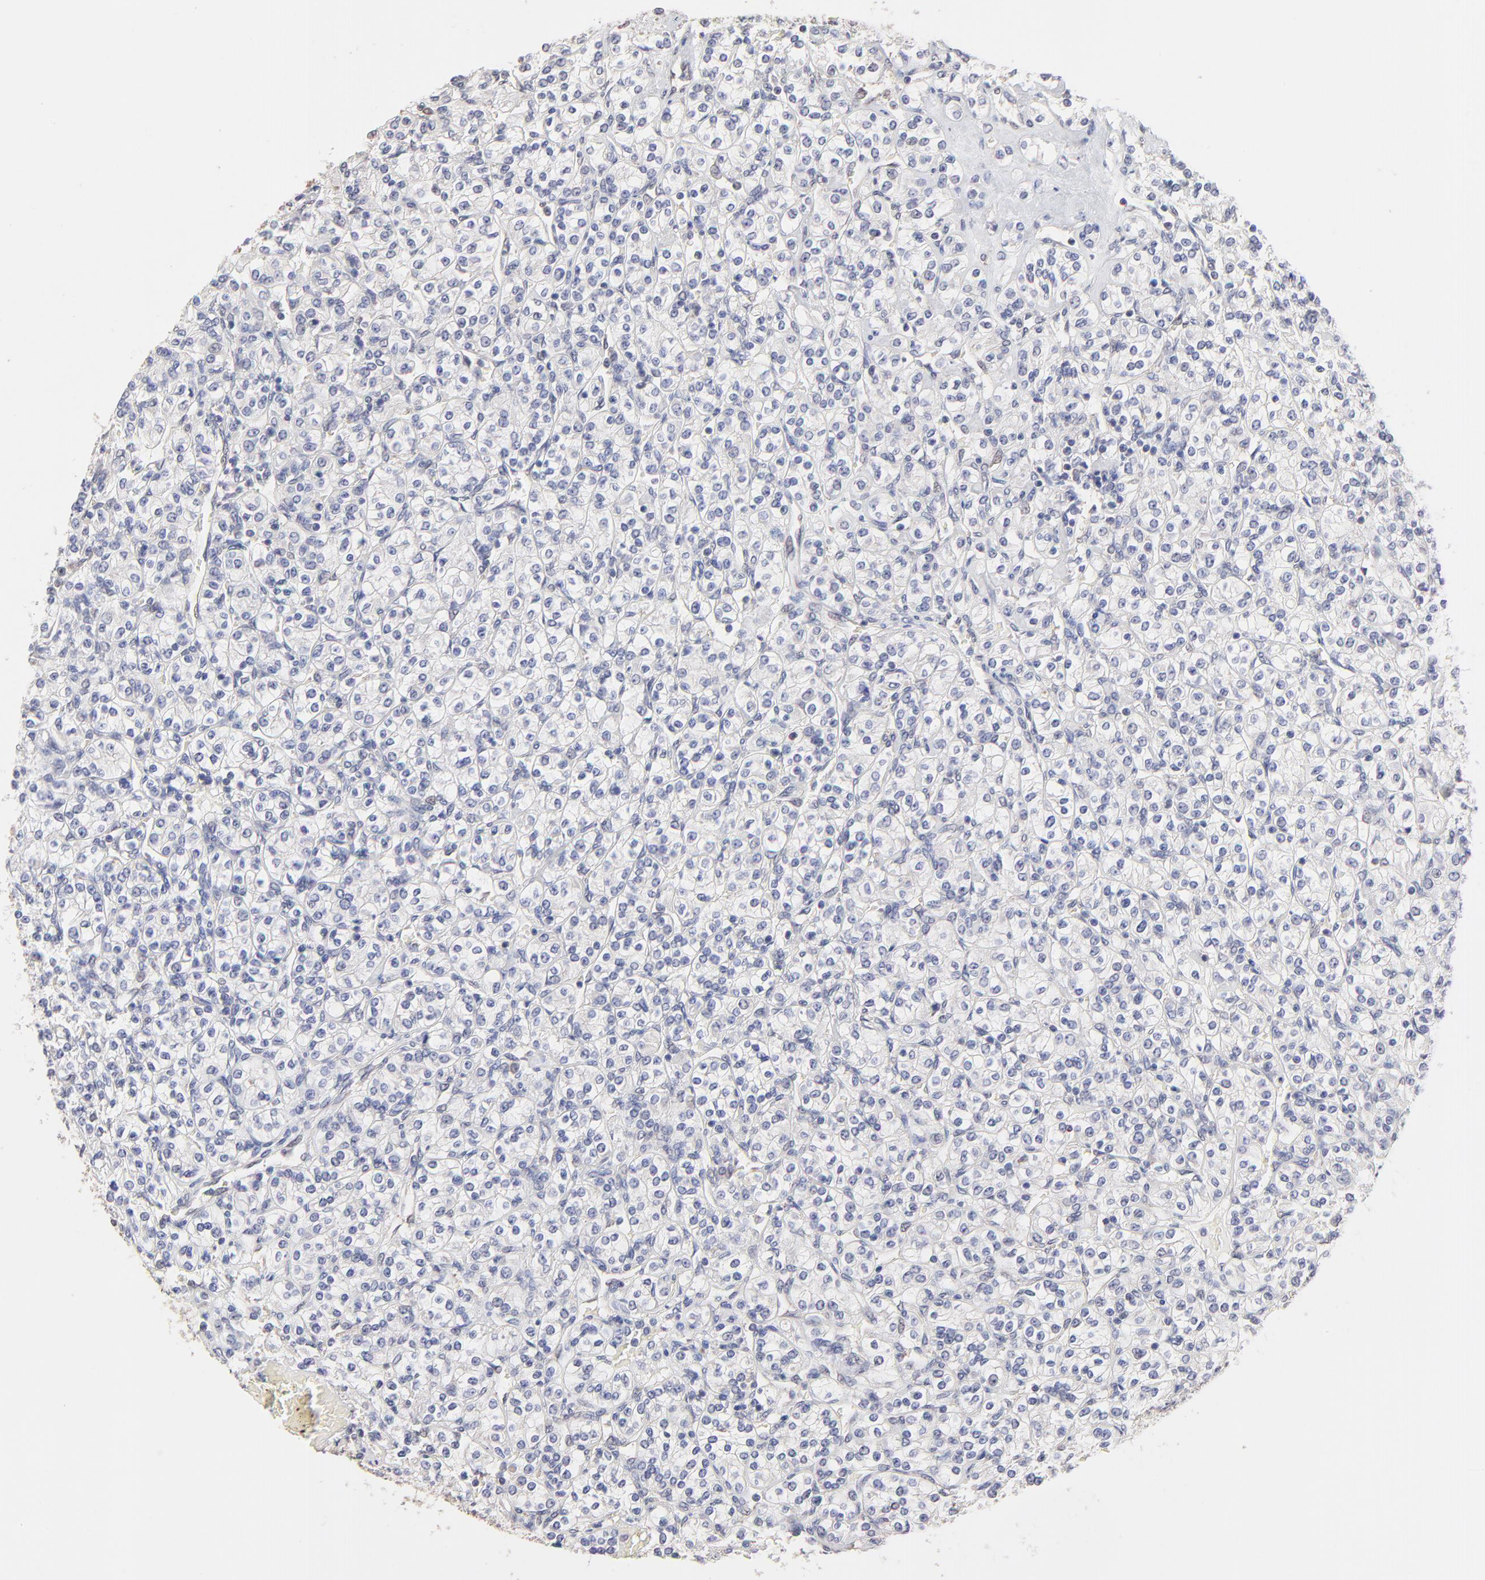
{"staining": {"intensity": "negative", "quantity": "none", "location": "none"}, "tissue": "renal cancer", "cell_type": "Tumor cells", "image_type": "cancer", "snomed": [{"axis": "morphology", "description": "Adenocarcinoma, NOS"}, {"axis": "topography", "description": "Kidney"}], "caption": "A micrograph of human adenocarcinoma (renal) is negative for staining in tumor cells. (Brightfield microscopy of DAB (3,3'-diaminobenzidine) IHC at high magnification).", "gene": "CCT2", "patient": {"sex": "male", "age": 77}}